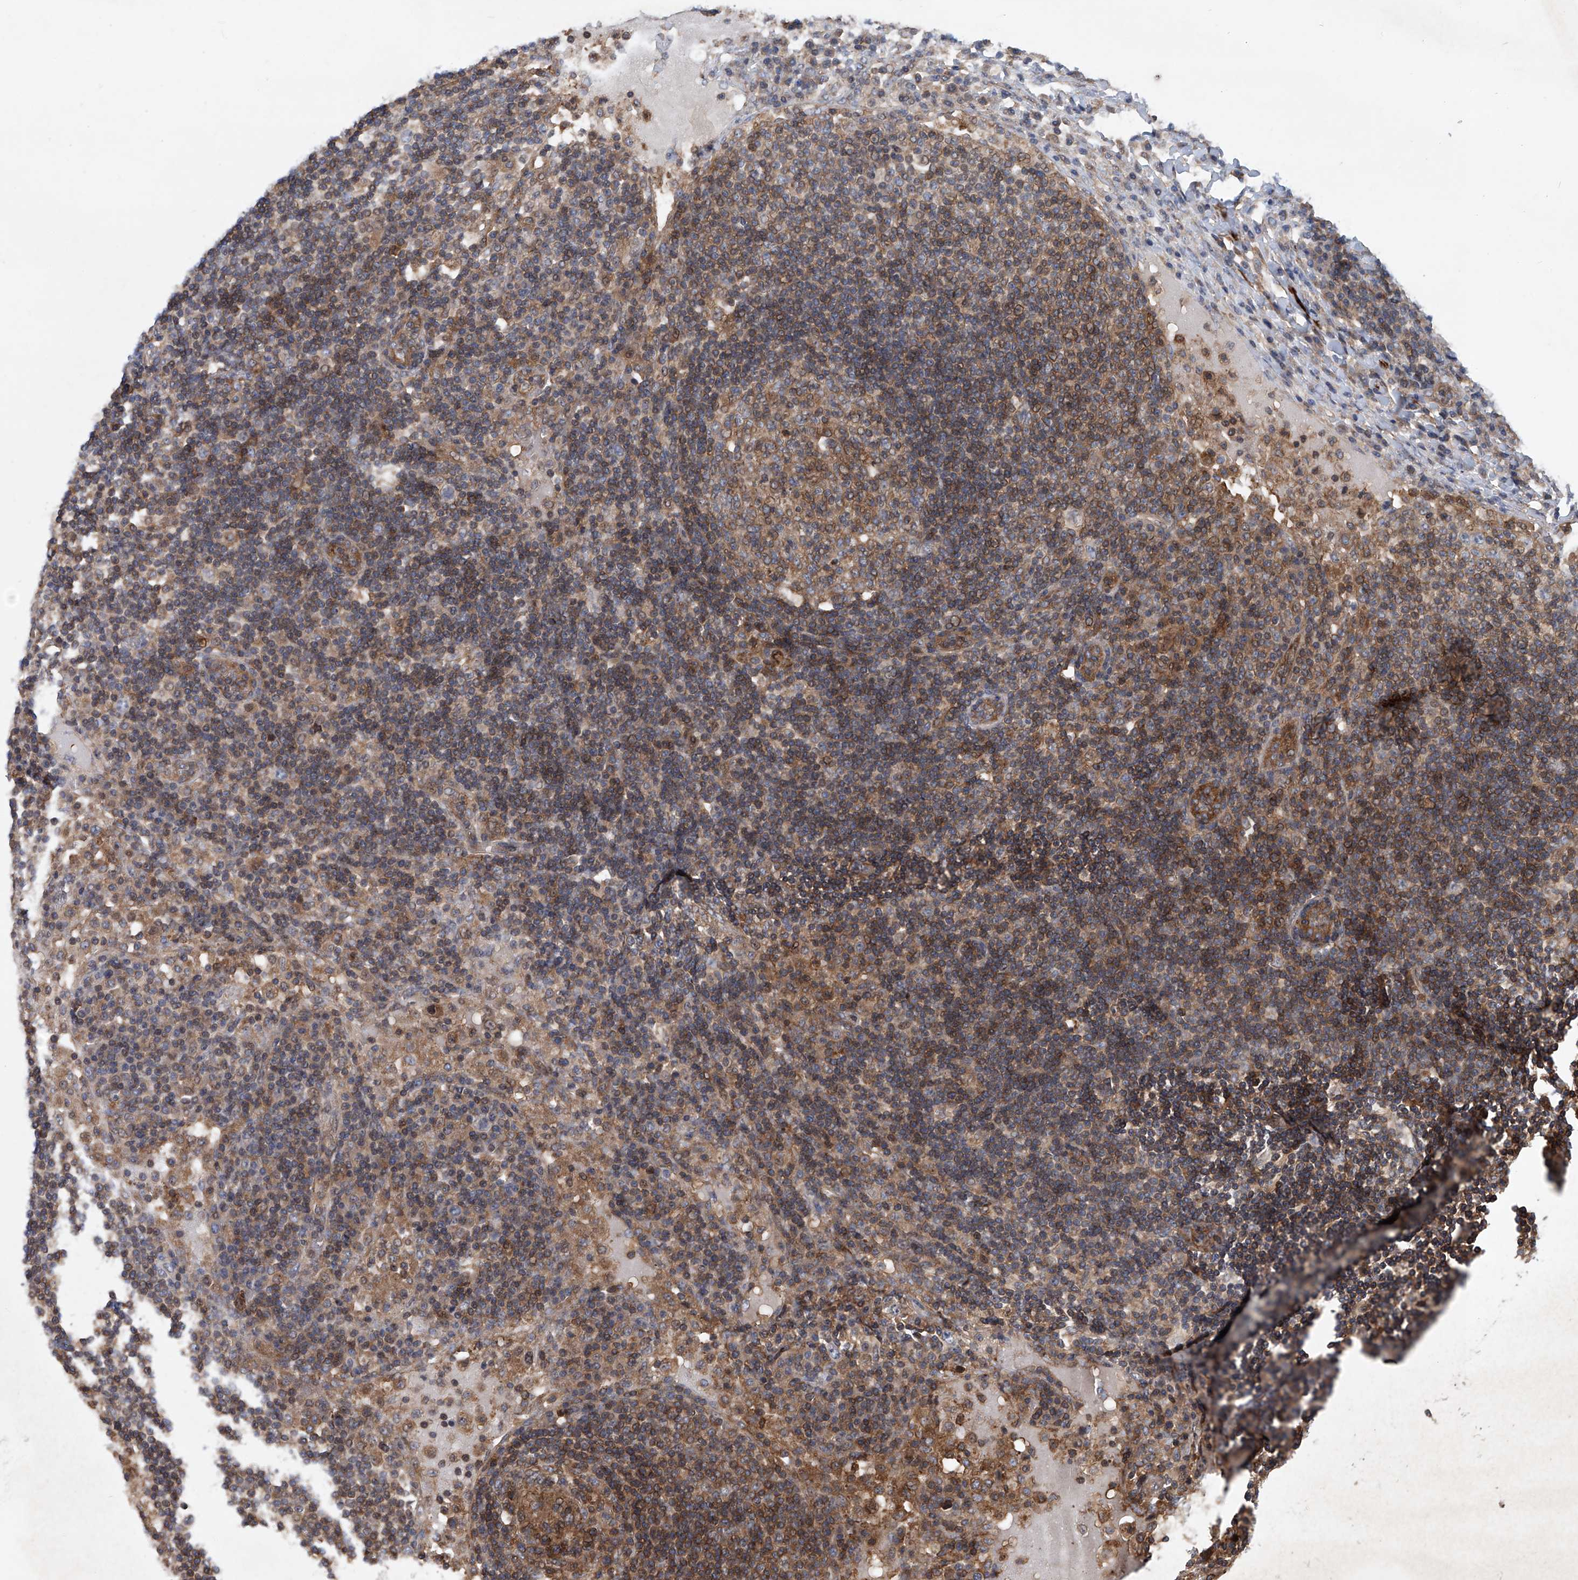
{"staining": {"intensity": "negative", "quantity": "none", "location": "none"}, "tissue": "lymph node", "cell_type": "Germinal center cells", "image_type": "normal", "snomed": [{"axis": "morphology", "description": "Normal tissue, NOS"}, {"axis": "topography", "description": "Lymph node"}], "caption": "Immunohistochemistry (IHC) micrograph of normal human lymph node stained for a protein (brown), which shows no expression in germinal center cells.", "gene": "NT5C3A", "patient": {"sex": "female", "age": 53}}